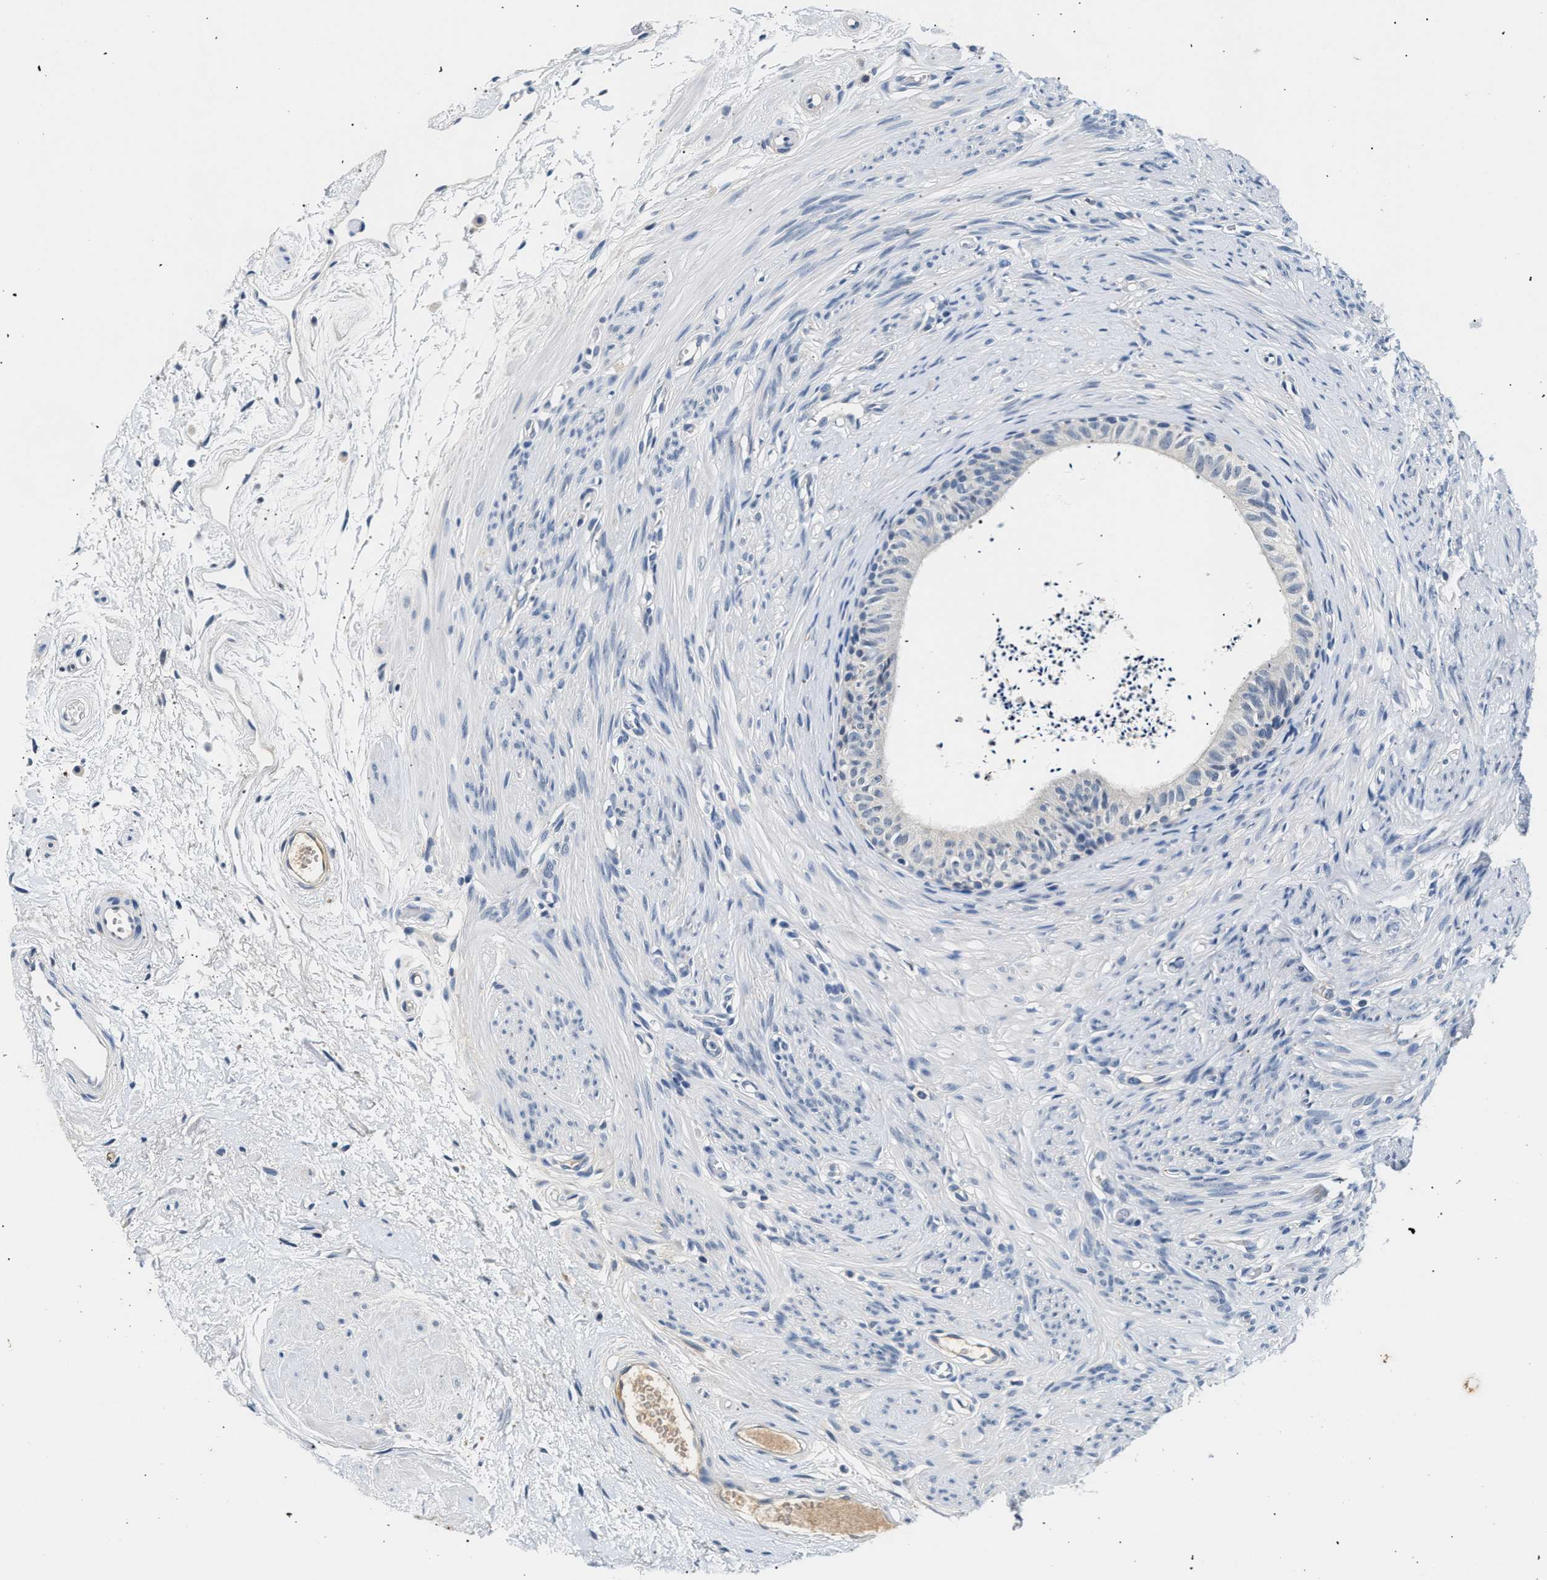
{"staining": {"intensity": "negative", "quantity": "none", "location": "none"}, "tissue": "epididymis", "cell_type": "Glandular cells", "image_type": "normal", "snomed": [{"axis": "morphology", "description": "Normal tissue, NOS"}, {"axis": "topography", "description": "Epididymis"}], "caption": "DAB (3,3'-diaminobenzidine) immunohistochemical staining of normal epididymis demonstrates no significant positivity in glandular cells. The staining is performed using DAB (3,3'-diaminobenzidine) brown chromogen with nuclei counter-stained in using hematoxylin.", "gene": "MED22", "patient": {"sex": "male", "age": 56}}